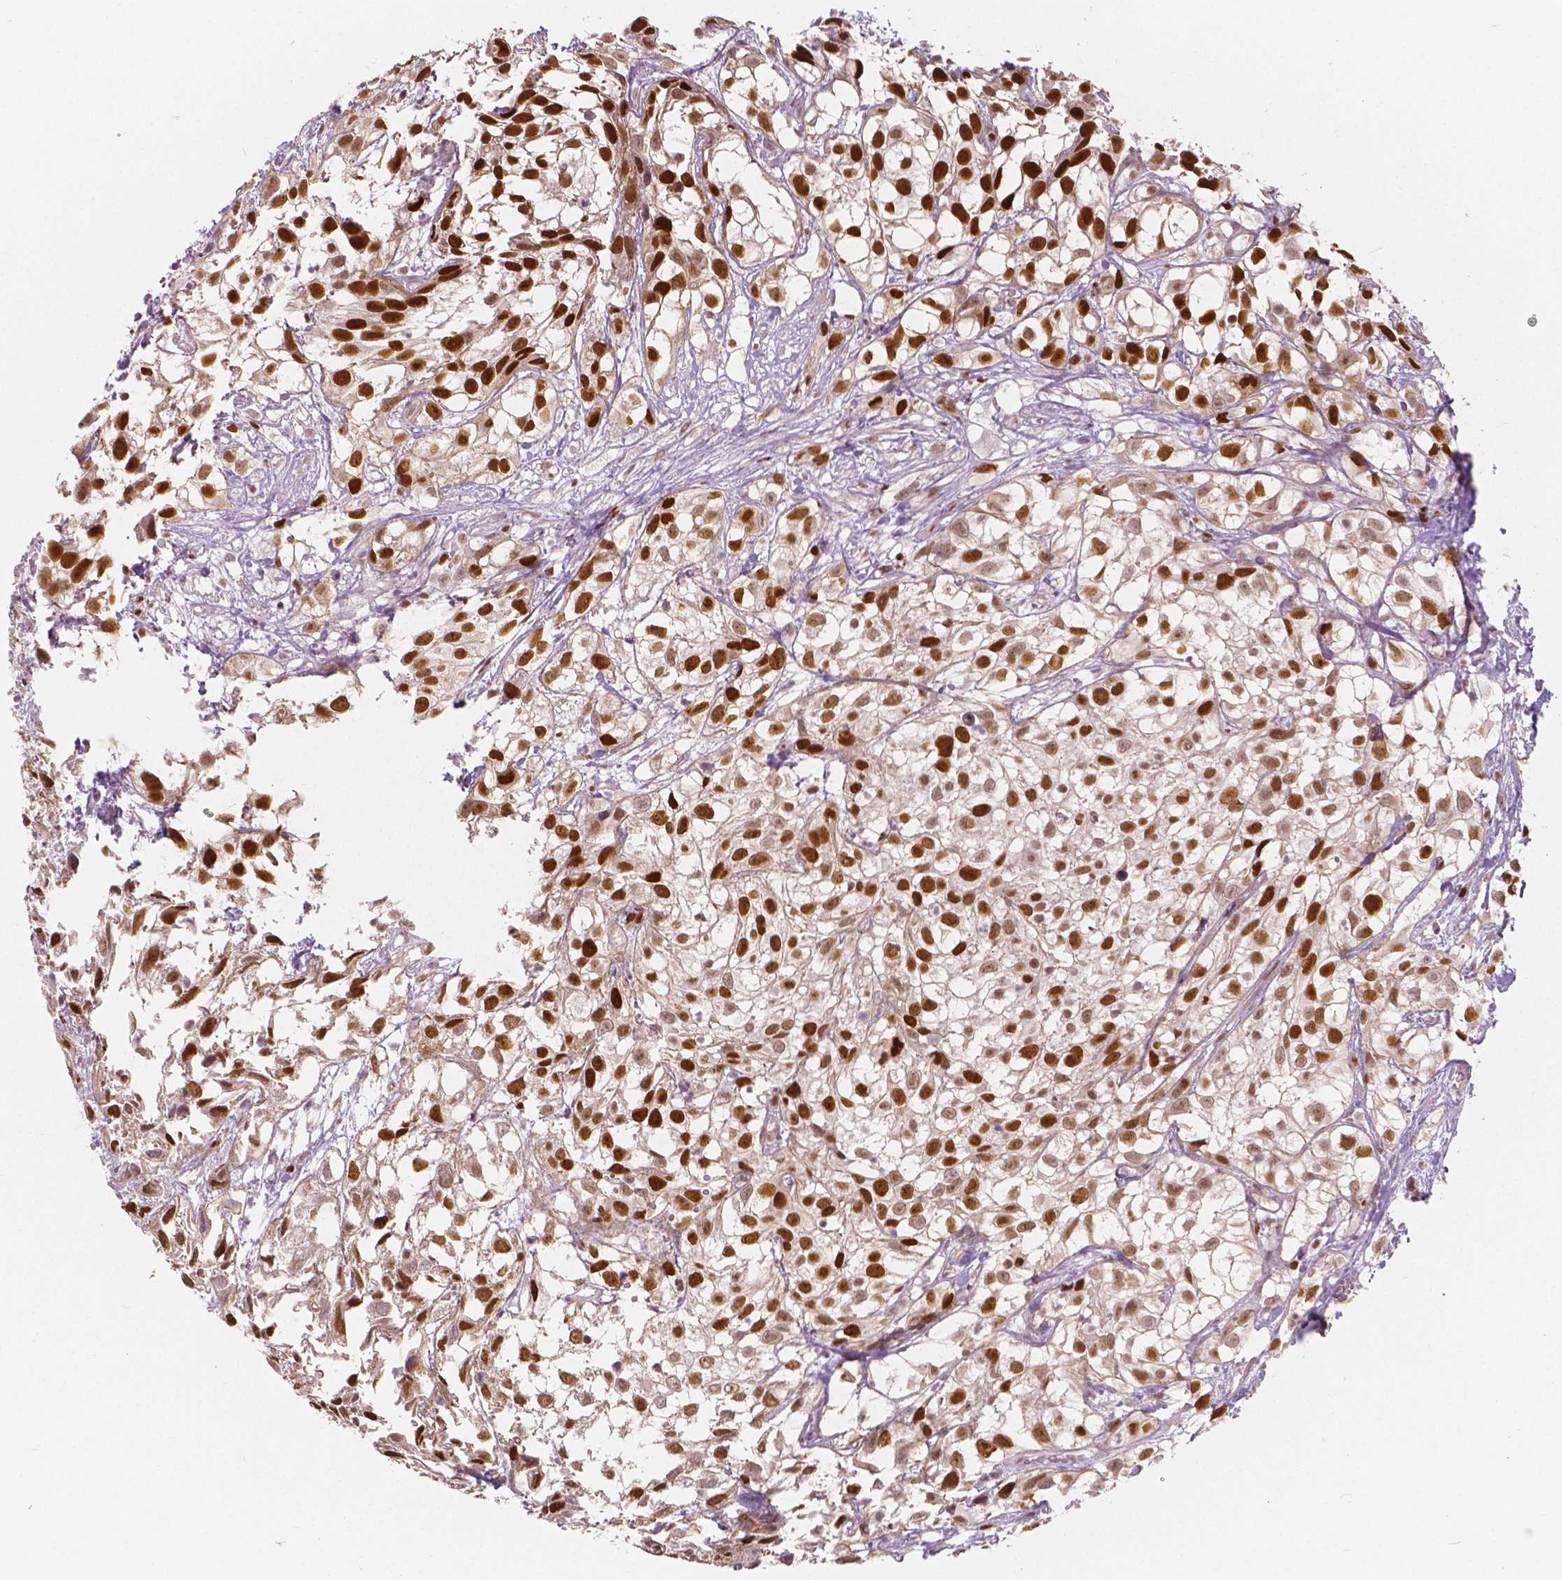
{"staining": {"intensity": "strong", "quantity": ">75%", "location": "nuclear"}, "tissue": "urothelial cancer", "cell_type": "Tumor cells", "image_type": "cancer", "snomed": [{"axis": "morphology", "description": "Urothelial carcinoma, High grade"}, {"axis": "topography", "description": "Urinary bladder"}], "caption": "Immunohistochemical staining of urothelial cancer shows strong nuclear protein positivity in approximately >75% of tumor cells.", "gene": "NSD2", "patient": {"sex": "male", "age": 56}}